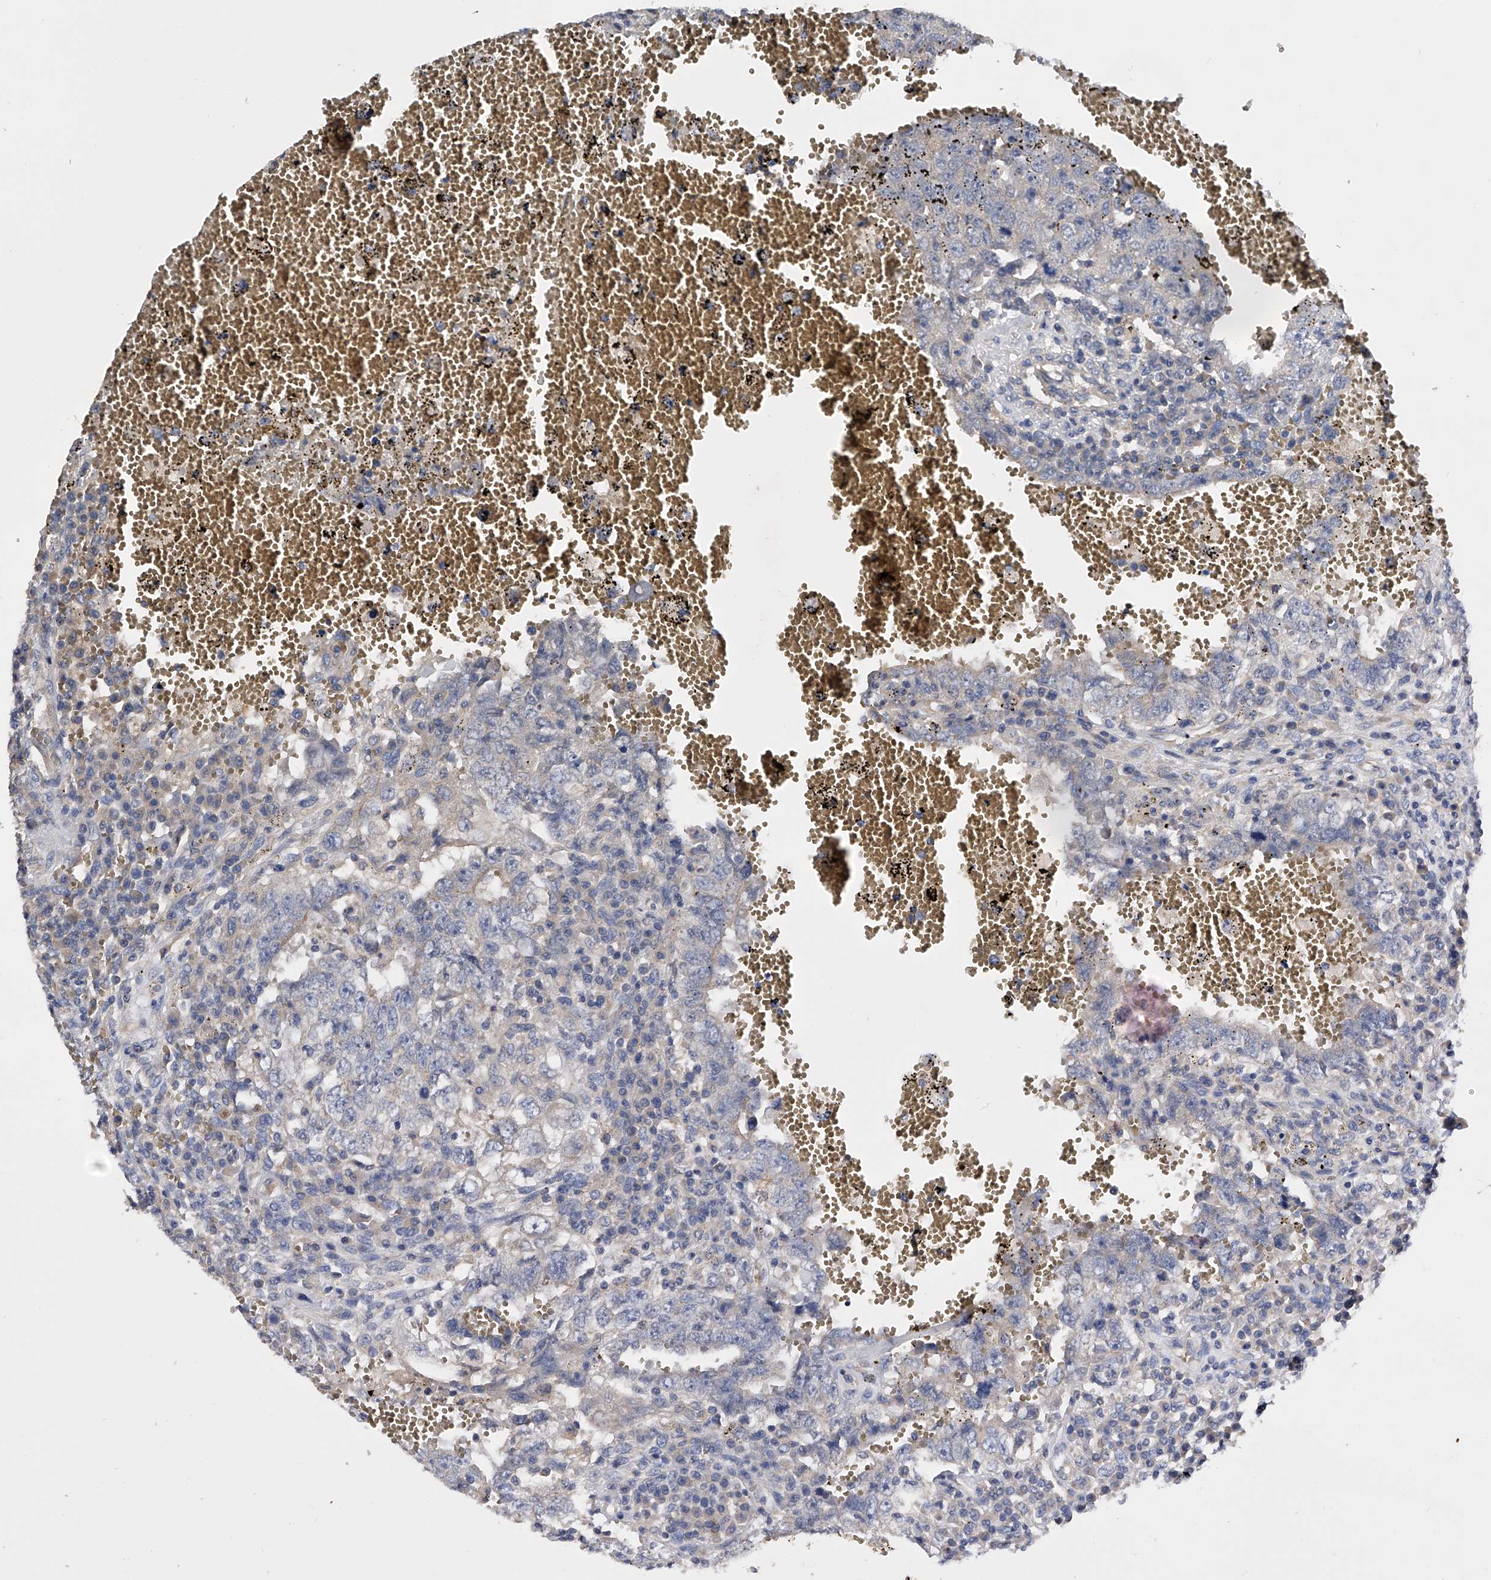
{"staining": {"intensity": "negative", "quantity": "none", "location": "none"}, "tissue": "testis cancer", "cell_type": "Tumor cells", "image_type": "cancer", "snomed": [{"axis": "morphology", "description": "Carcinoma, Embryonal, NOS"}, {"axis": "topography", "description": "Testis"}], "caption": "Tumor cells show no significant protein expression in testis embryonal carcinoma. (DAB (3,3'-diaminobenzidine) immunohistochemistry, high magnification).", "gene": "ARL4C", "patient": {"sex": "male", "age": 26}}